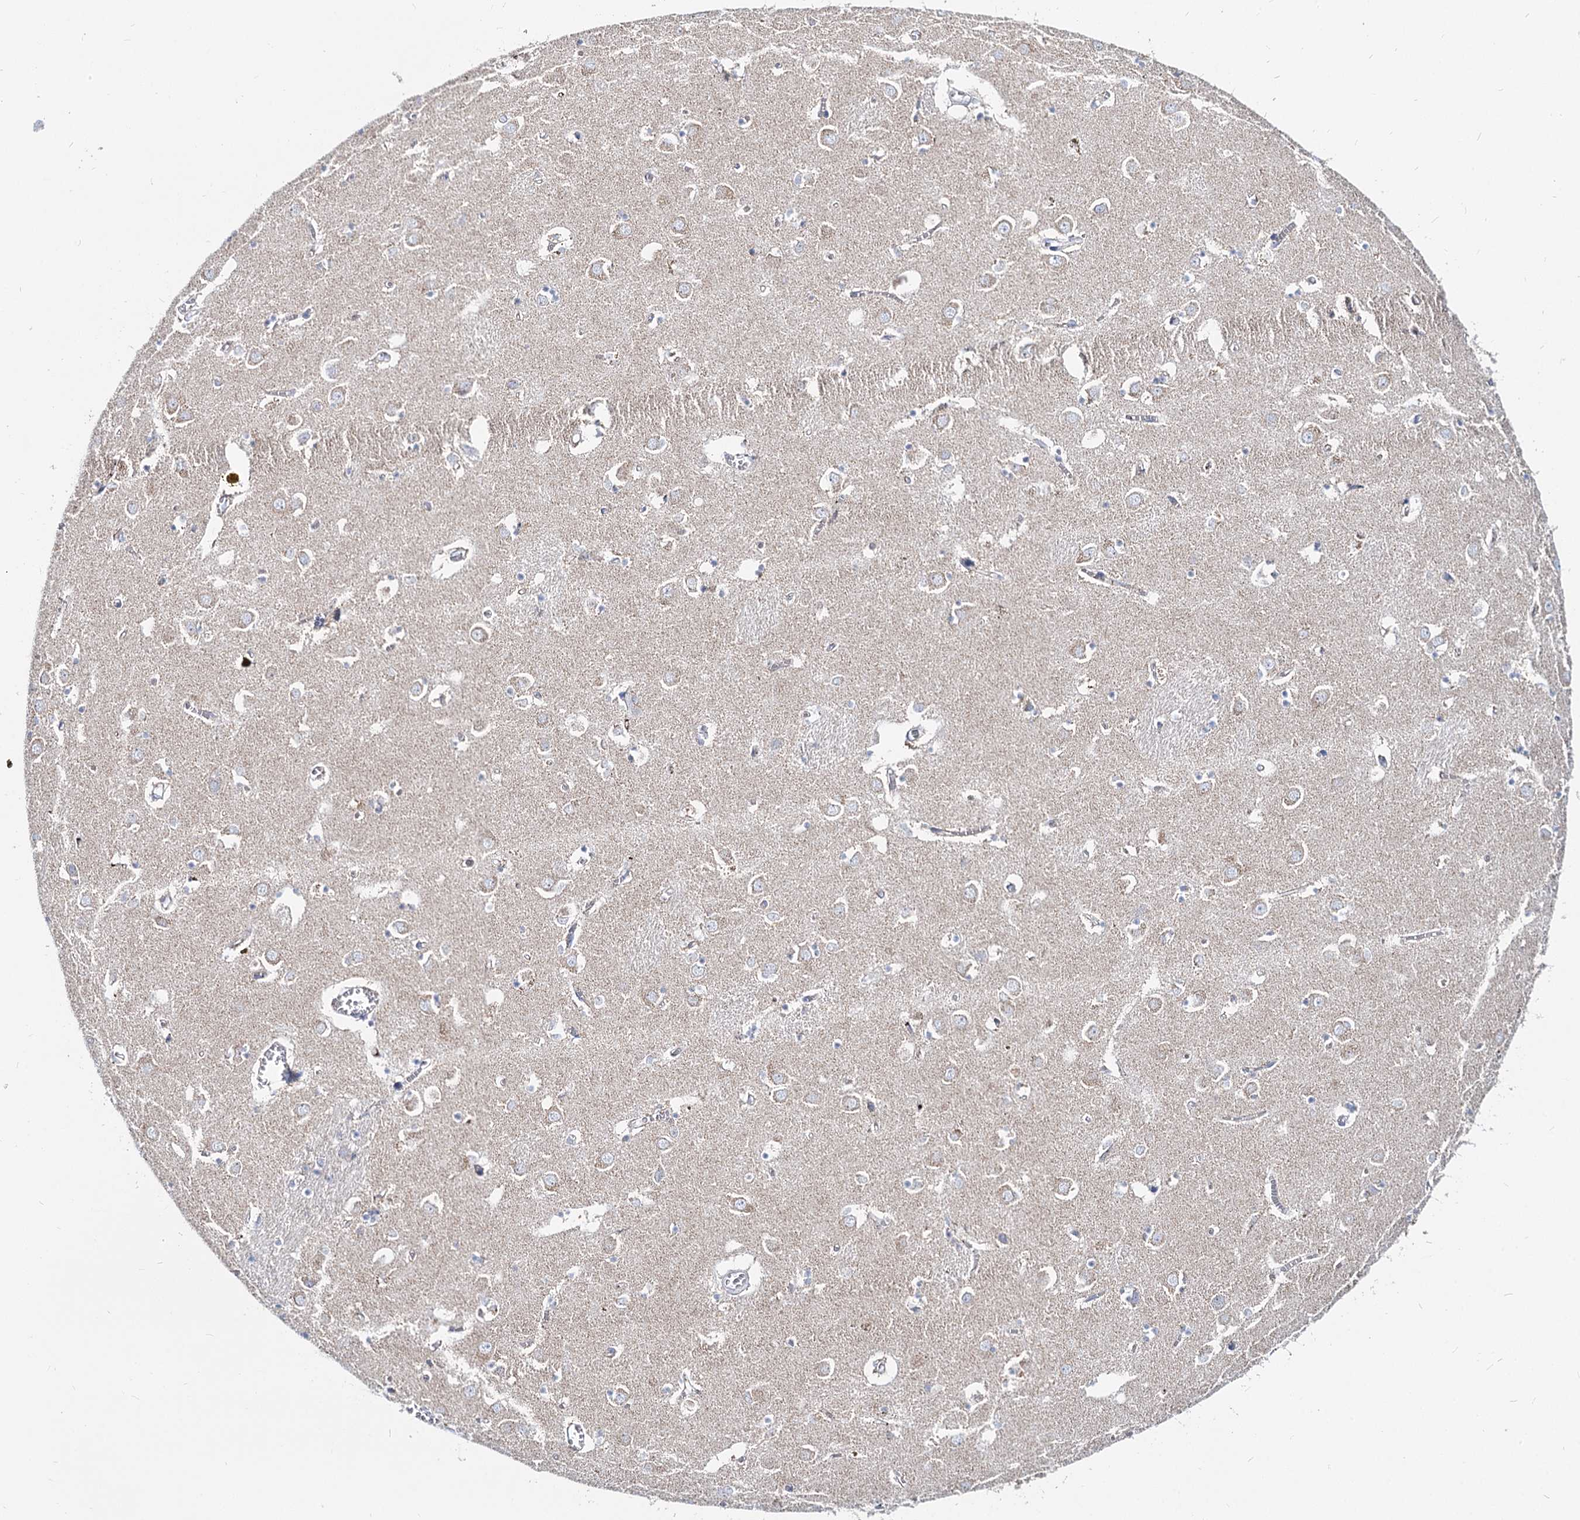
{"staining": {"intensity": "negative", "quantity": "none", "location": "none"}, "tissue": "caudate", "cell_type": "Glial cells", "image_type": "normal", "snomed": [{"axis": "morphology", "description": "Normal tissue, NOS"}, {"axis": "topography", "description": "Lateral ventricle wall"}], "caption": "The photomicrograph reveals no significant expression in glial cells of caudate. Brightfield microscopy of immunohistochemistry stained with DAB (brown) and hematoxylin (blue), captured at high magnification.", "gene": "MCCC2", "patient": {"sex": "male", "age": 70}}